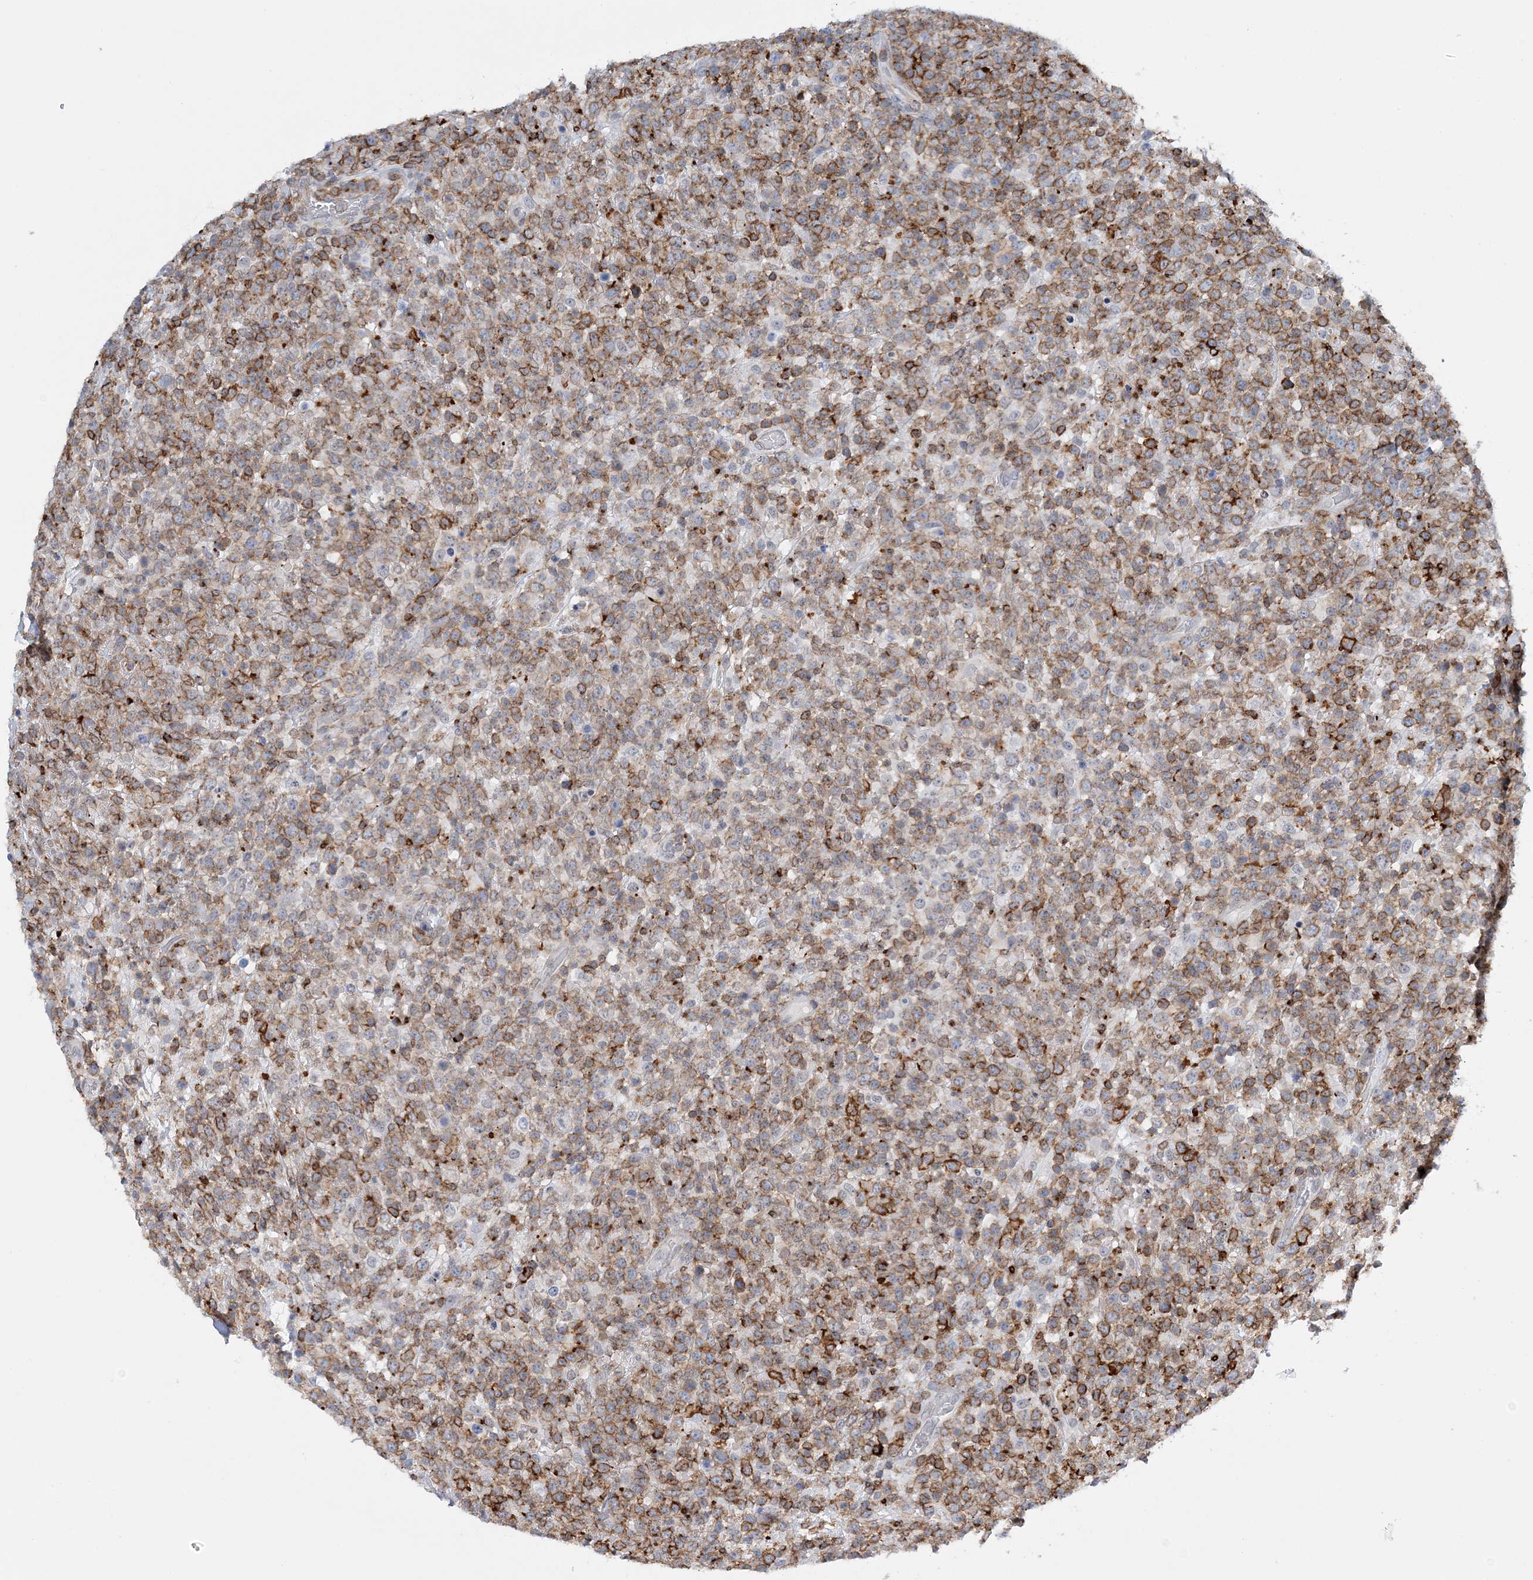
{"staining": {"intensity": "moderate", "quantity": "25%-75%", "location": "cytoplasmic/membranous"}, "tissue": "lymphoma", "cell_type": "Tumor cells", "image_type": "cancer", "snomed": [{"axis": "morphology", "description": "Malignant lymphoma, non-Hodgkin's type, High grade"}, {"axis": "topography", "description": "Colon"}], "caption": "Protein expression analysis of human lymphoma reveals moderate cytoplasmic/membranous positivity in about 25%-75% of tumor cells.", "gene": "PRMT9", "patient": {"sex": "female", "age": 53}}